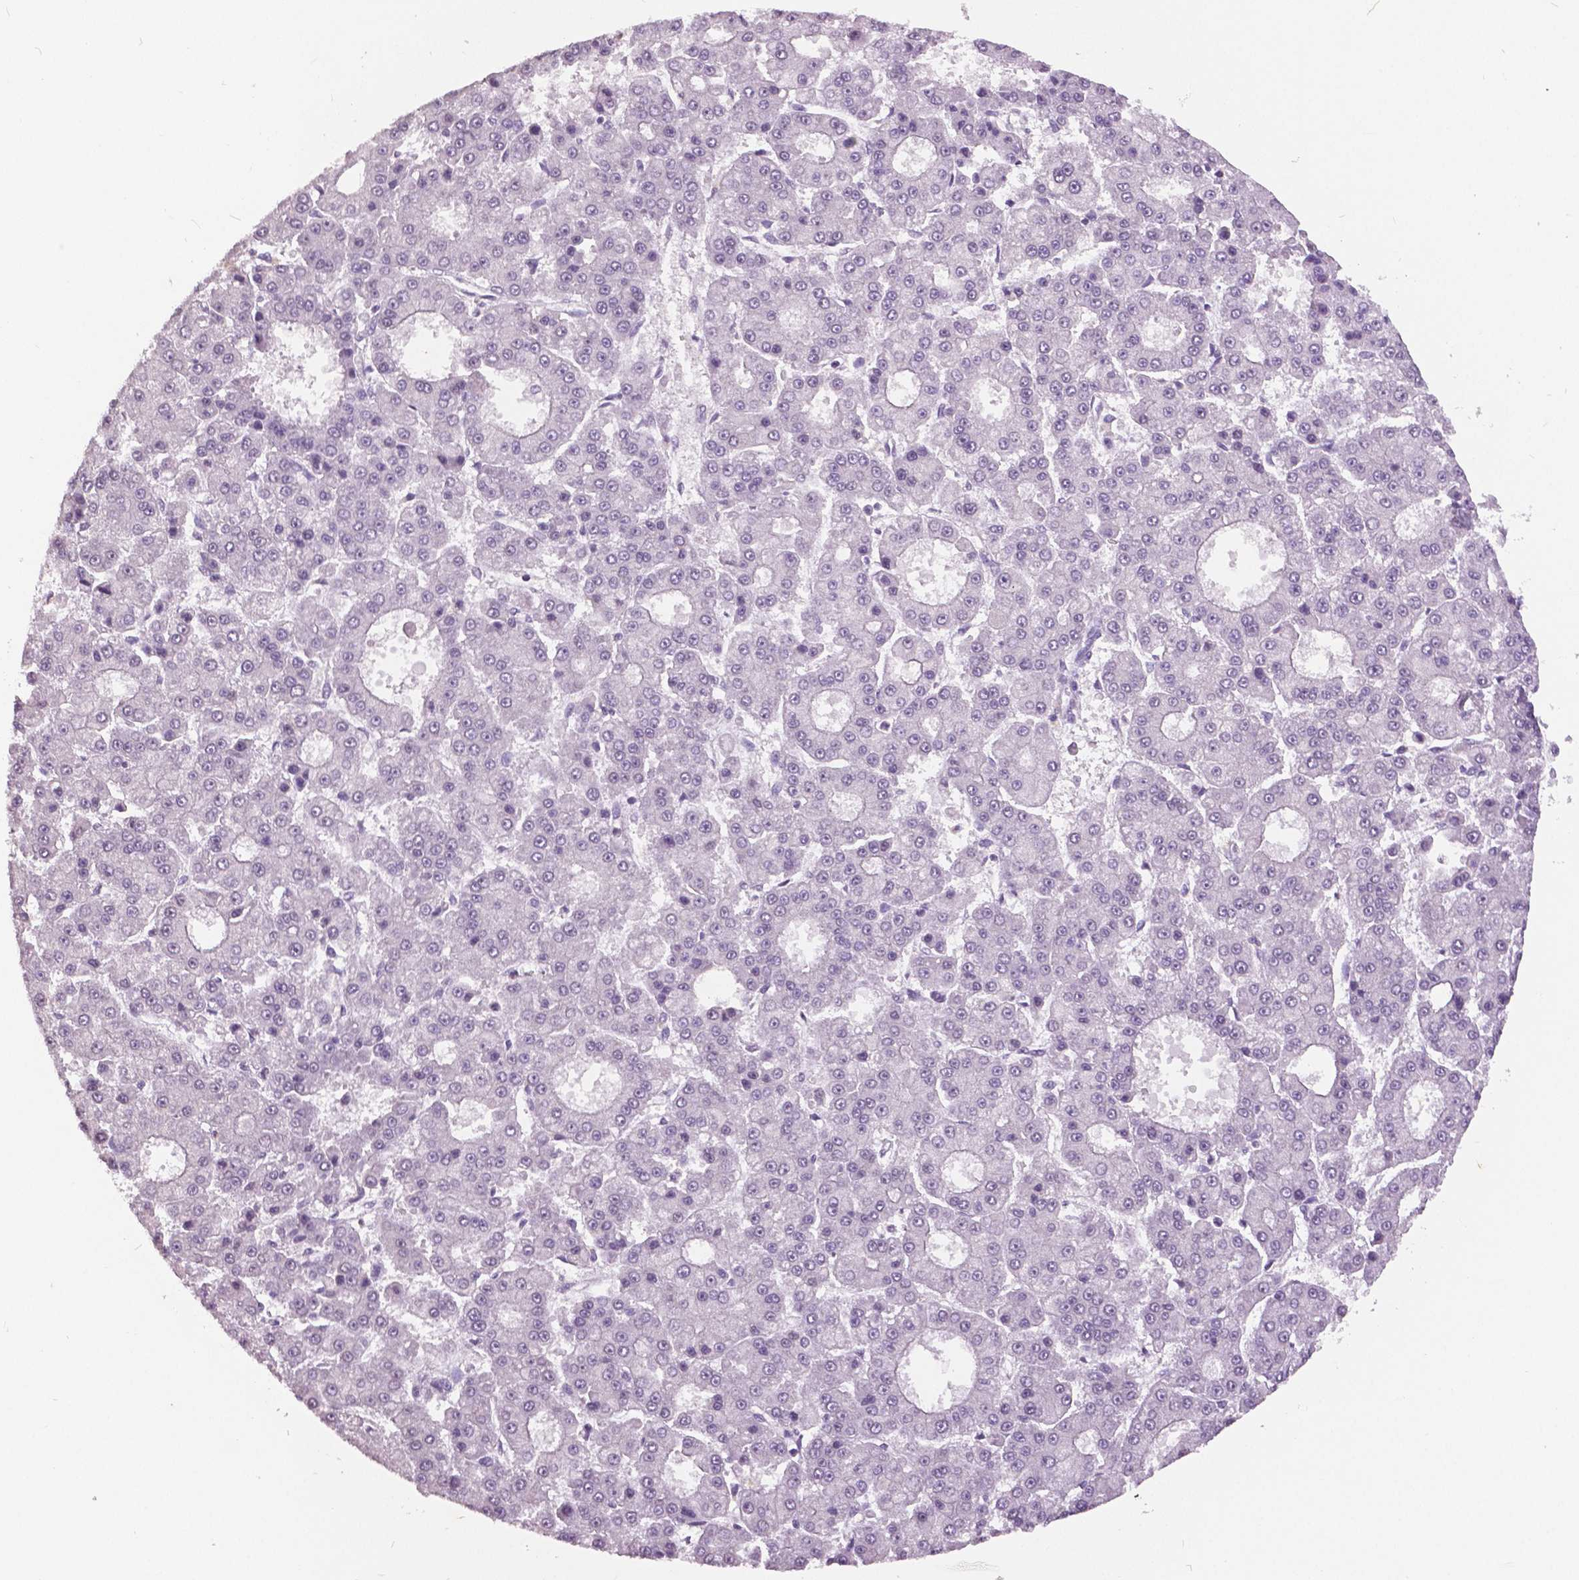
{"staining": {"intensity": "negative", "quantity": "none", "location": "none"}, "tissue": "liver cancer", "cell_type": "Tumor cells", "image_type": "cancer", "snomed": [{"axis": "morphology", "description": "Carcinoma, Hepatocellular, NOS"}, {"axis": "topography", "description": "Liver"}], "caption": "This is a micrograph of immunohistochemistry (IHC) staining of liver cancer, which shows no staining in tumor cells.", "gene": "GRIN2A", "patient": {"sex": "male", "age": 70}}